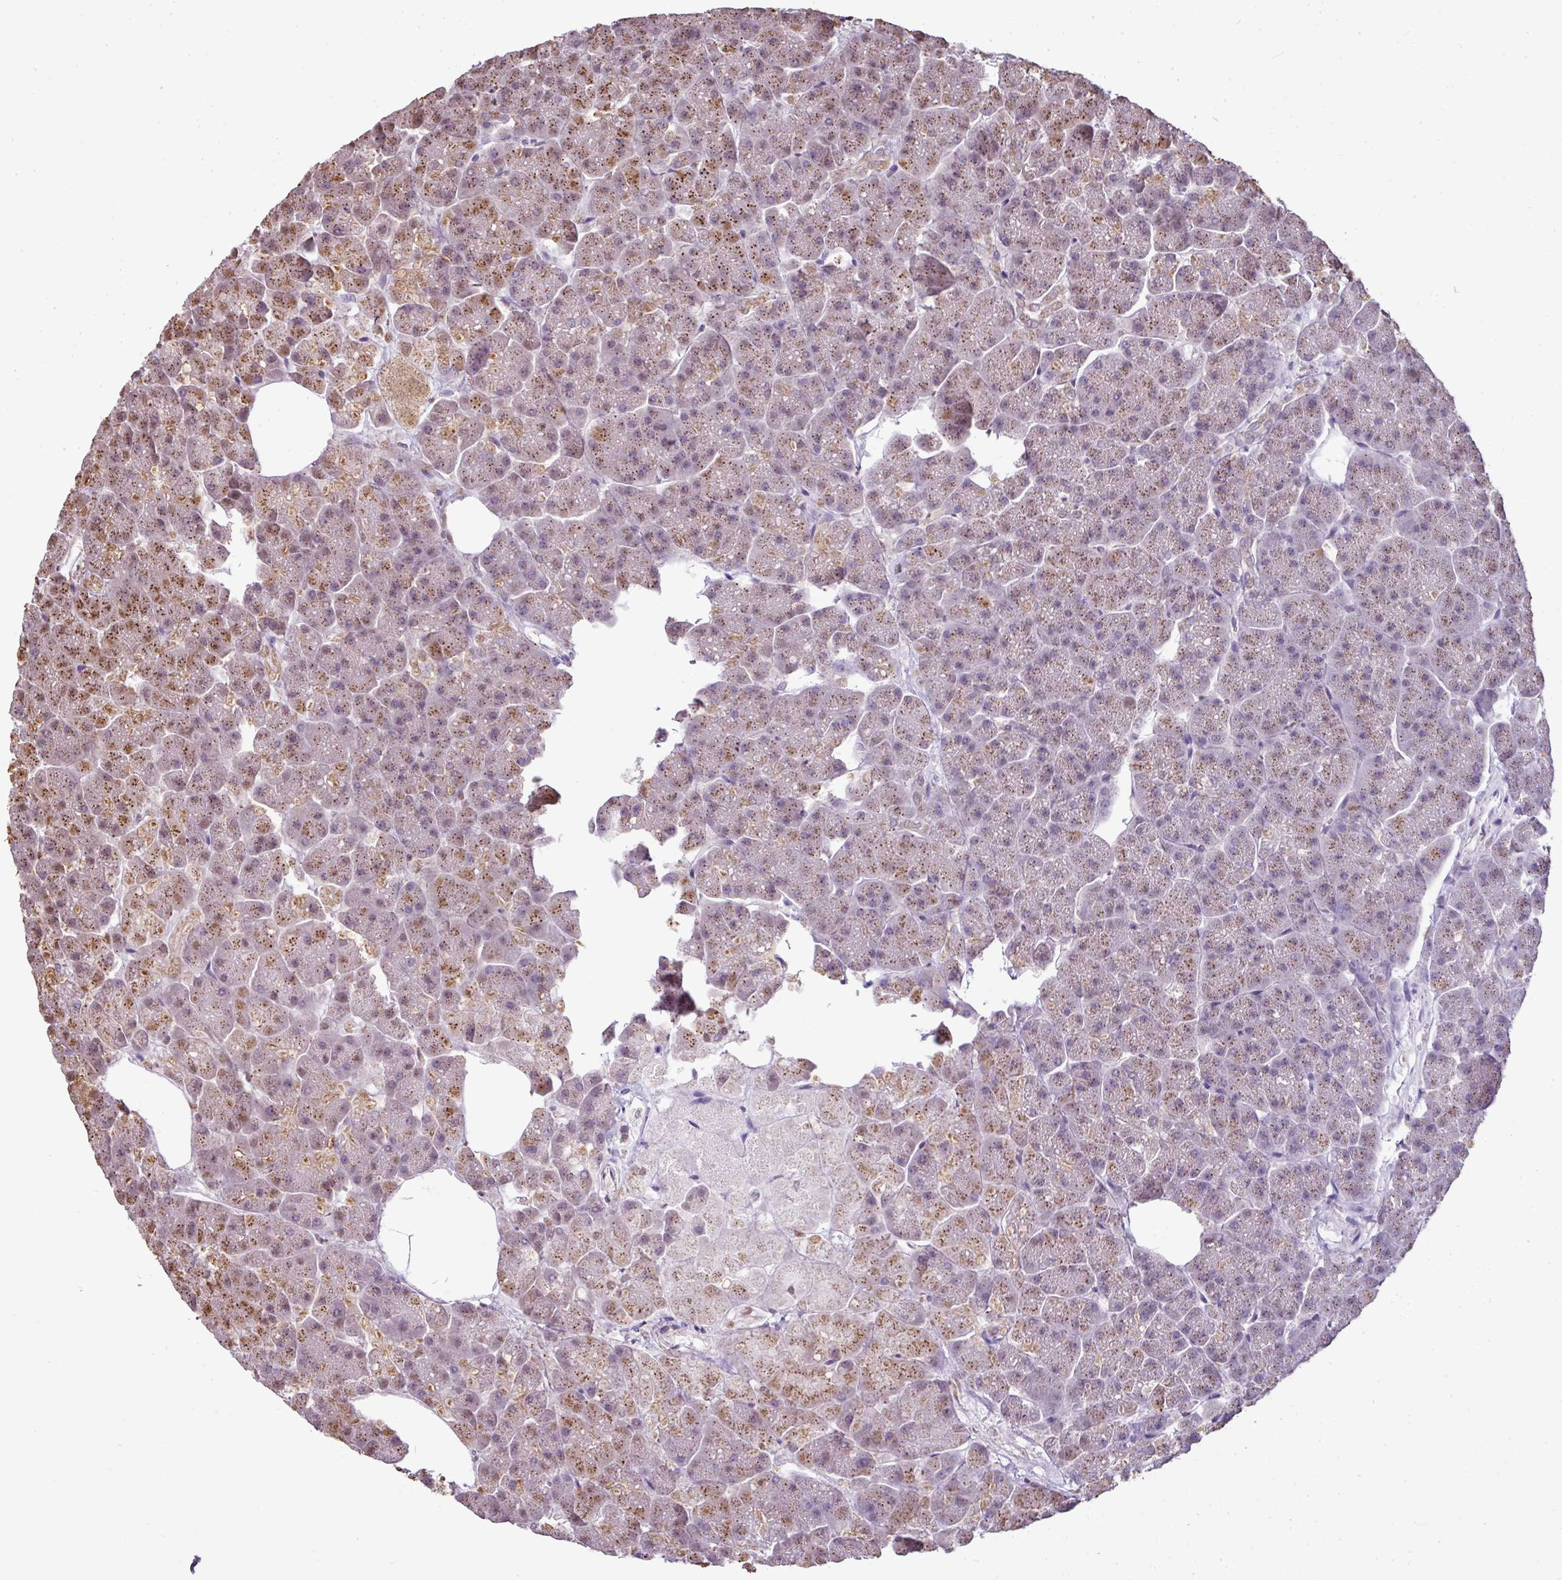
{"staining": {"intensity": "moderate", "quantity": "25%-75%", "location": "cytoplasmic/membranous"}, "tissue": "pancreas", "cell_type": "Exocrine glandular cells", "image_type": "normal", "snomed": [{"axis": "morphology", "description": "Normal tissue, NOS"}, {"axis": "topography", "description": "Pancreas"}, {"axis": "topography", "description": "Peripheral nerve tissue"}], "caption": "Immunohistochemistry staining of normal pancreas, which shows medium levels of moderate cytoplasmic/membranous positivity in about 25%-75% of exocrine glandular cells indicating moderate cytoplasmic/membranous protein staining. The staining was performed using DAB (3,3'-diaminobenzidine) (brown) for protein detection and nuclei were counterstained in hematoxylin (blue).", "gene": "JPH2", "patient": {"sex": "male", "age": 54}}